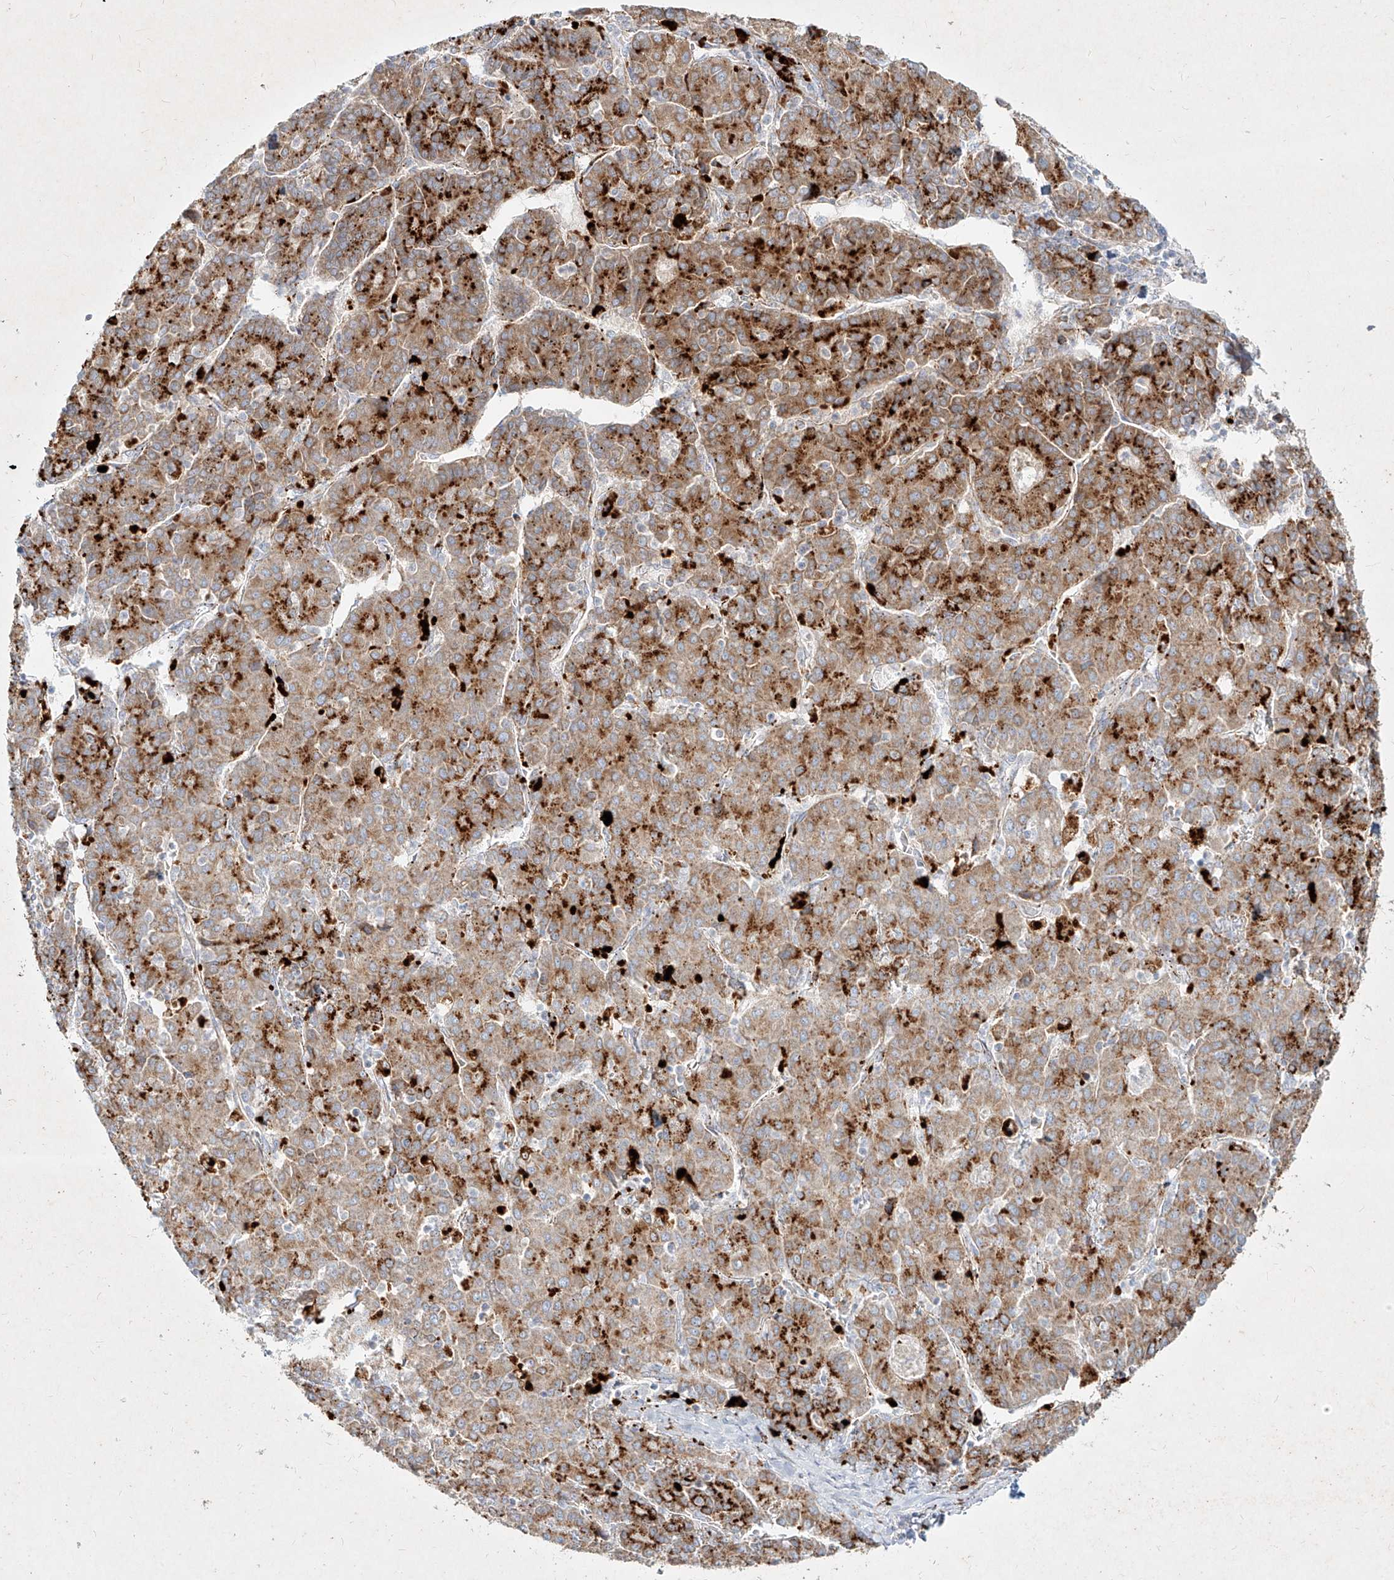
{"staining": {"intensity": "strong", "quantity": "25%-75%", "location": "cytoplasmic/membranous"}, "tissue": "liver cancer", "cell_type": "Tumor cells", "image_type": "cancer", "snomed": [{"axis": "morphology", "description": "Carcinoma, Hepatocellular, NOS"}, {"axis": "topography", "description": "Liver"}], "caption": "Tumor cells exhibit high levels of strong cytoplasmic/membranous staining in approximately 25%-75% of cells in human hepatocellular carcinoma (liver).", "gene": "MTX2", "patient": {"sex": "male", "age": 65}}